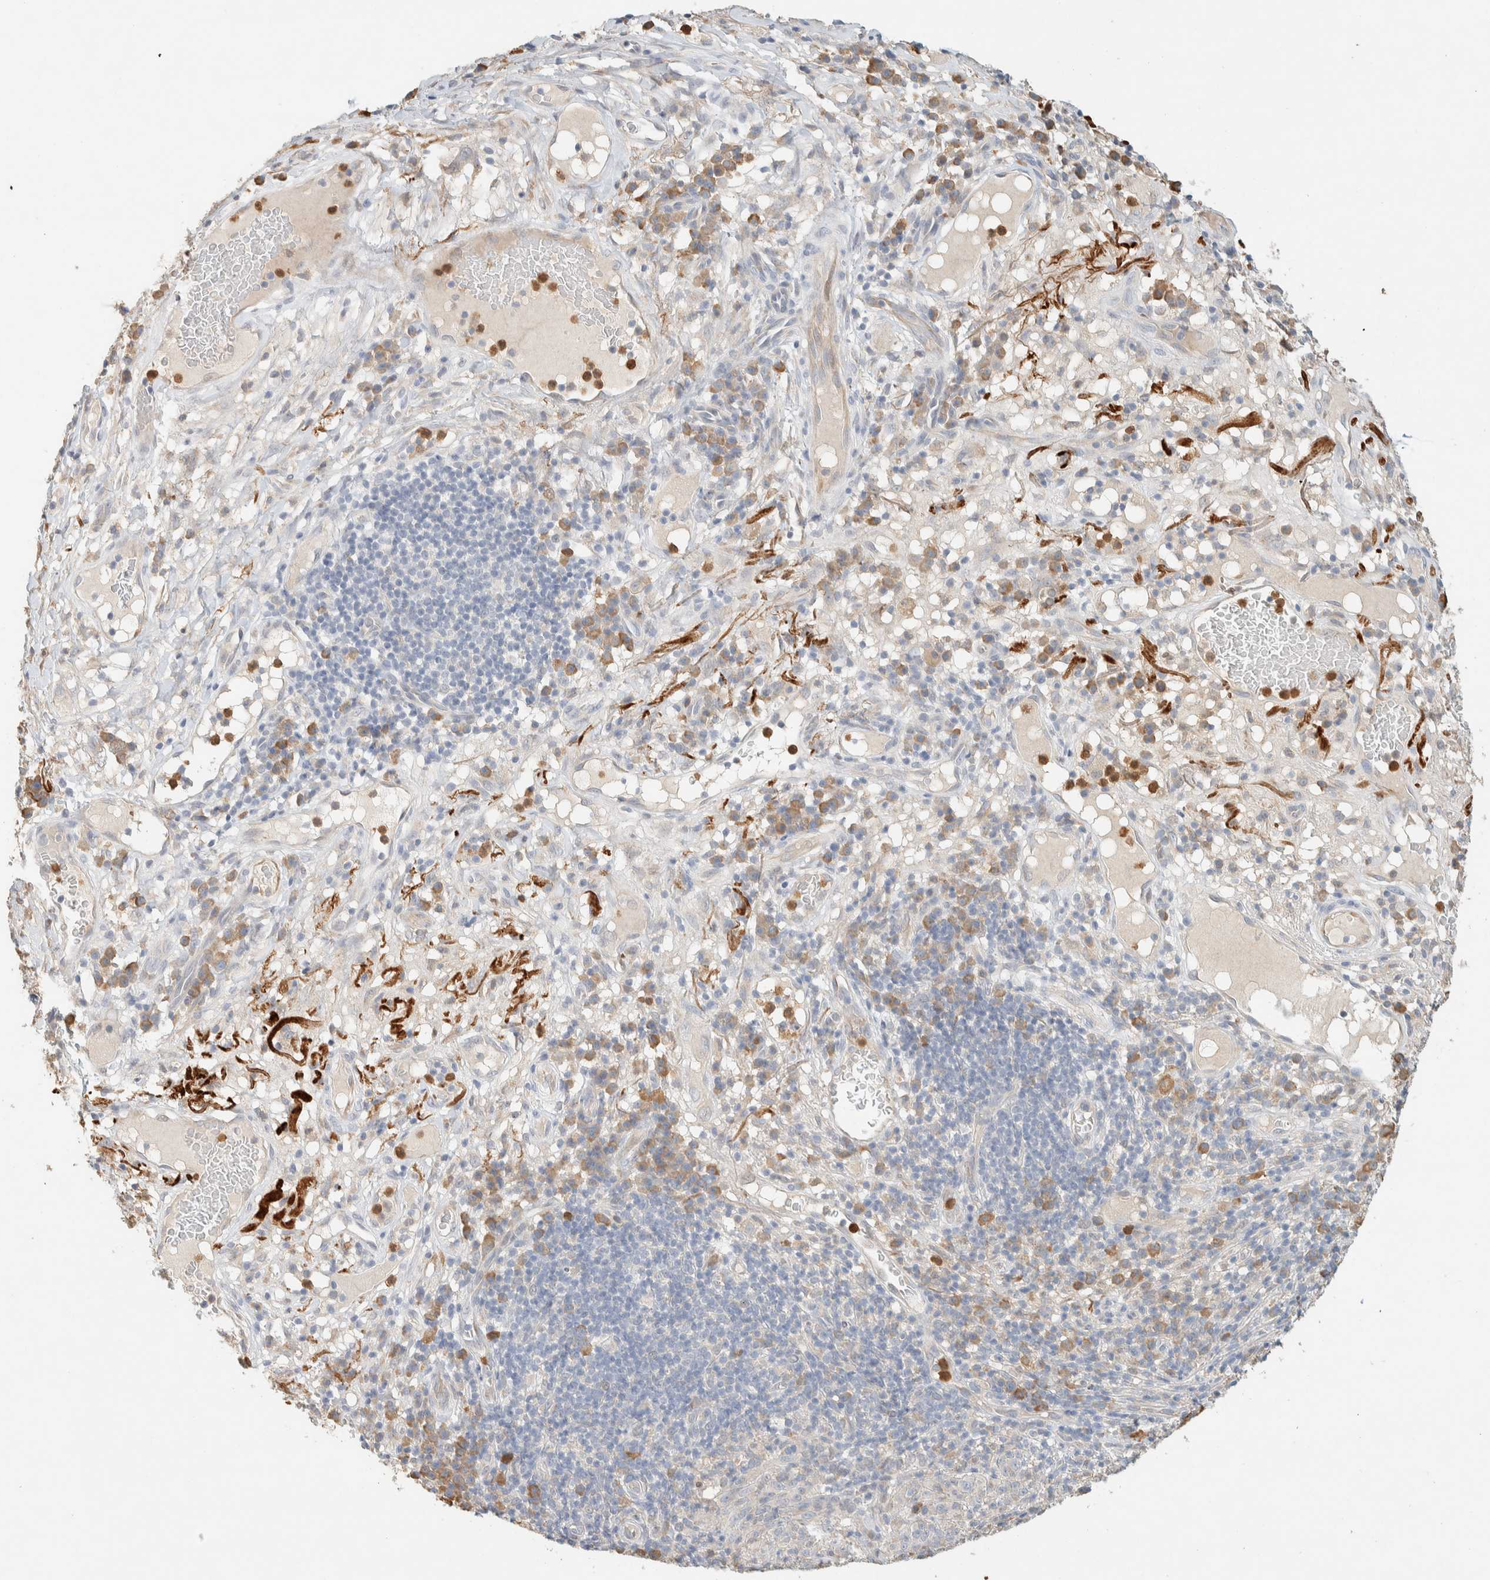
{"staining": {"intensity": "negative", "quantity": "none", "location": "none"}, "tissue": "melanoma", "cell_type": "Tumor cells", "image_type": "cancer", "snomed": [{"axis": "morphology", "description": "Malignant melanoma, NOS"}, {"axis": "topography", "description": "Skin of head"}], "caption": "Tumor cells are negative for protein expression in human melanoma. The staining is performed using DAB brown chromogen with nuclei counter-stained in using hematoxylin.", "gene": "TTC3", "patient": {"sex": "male", "age": 96}}